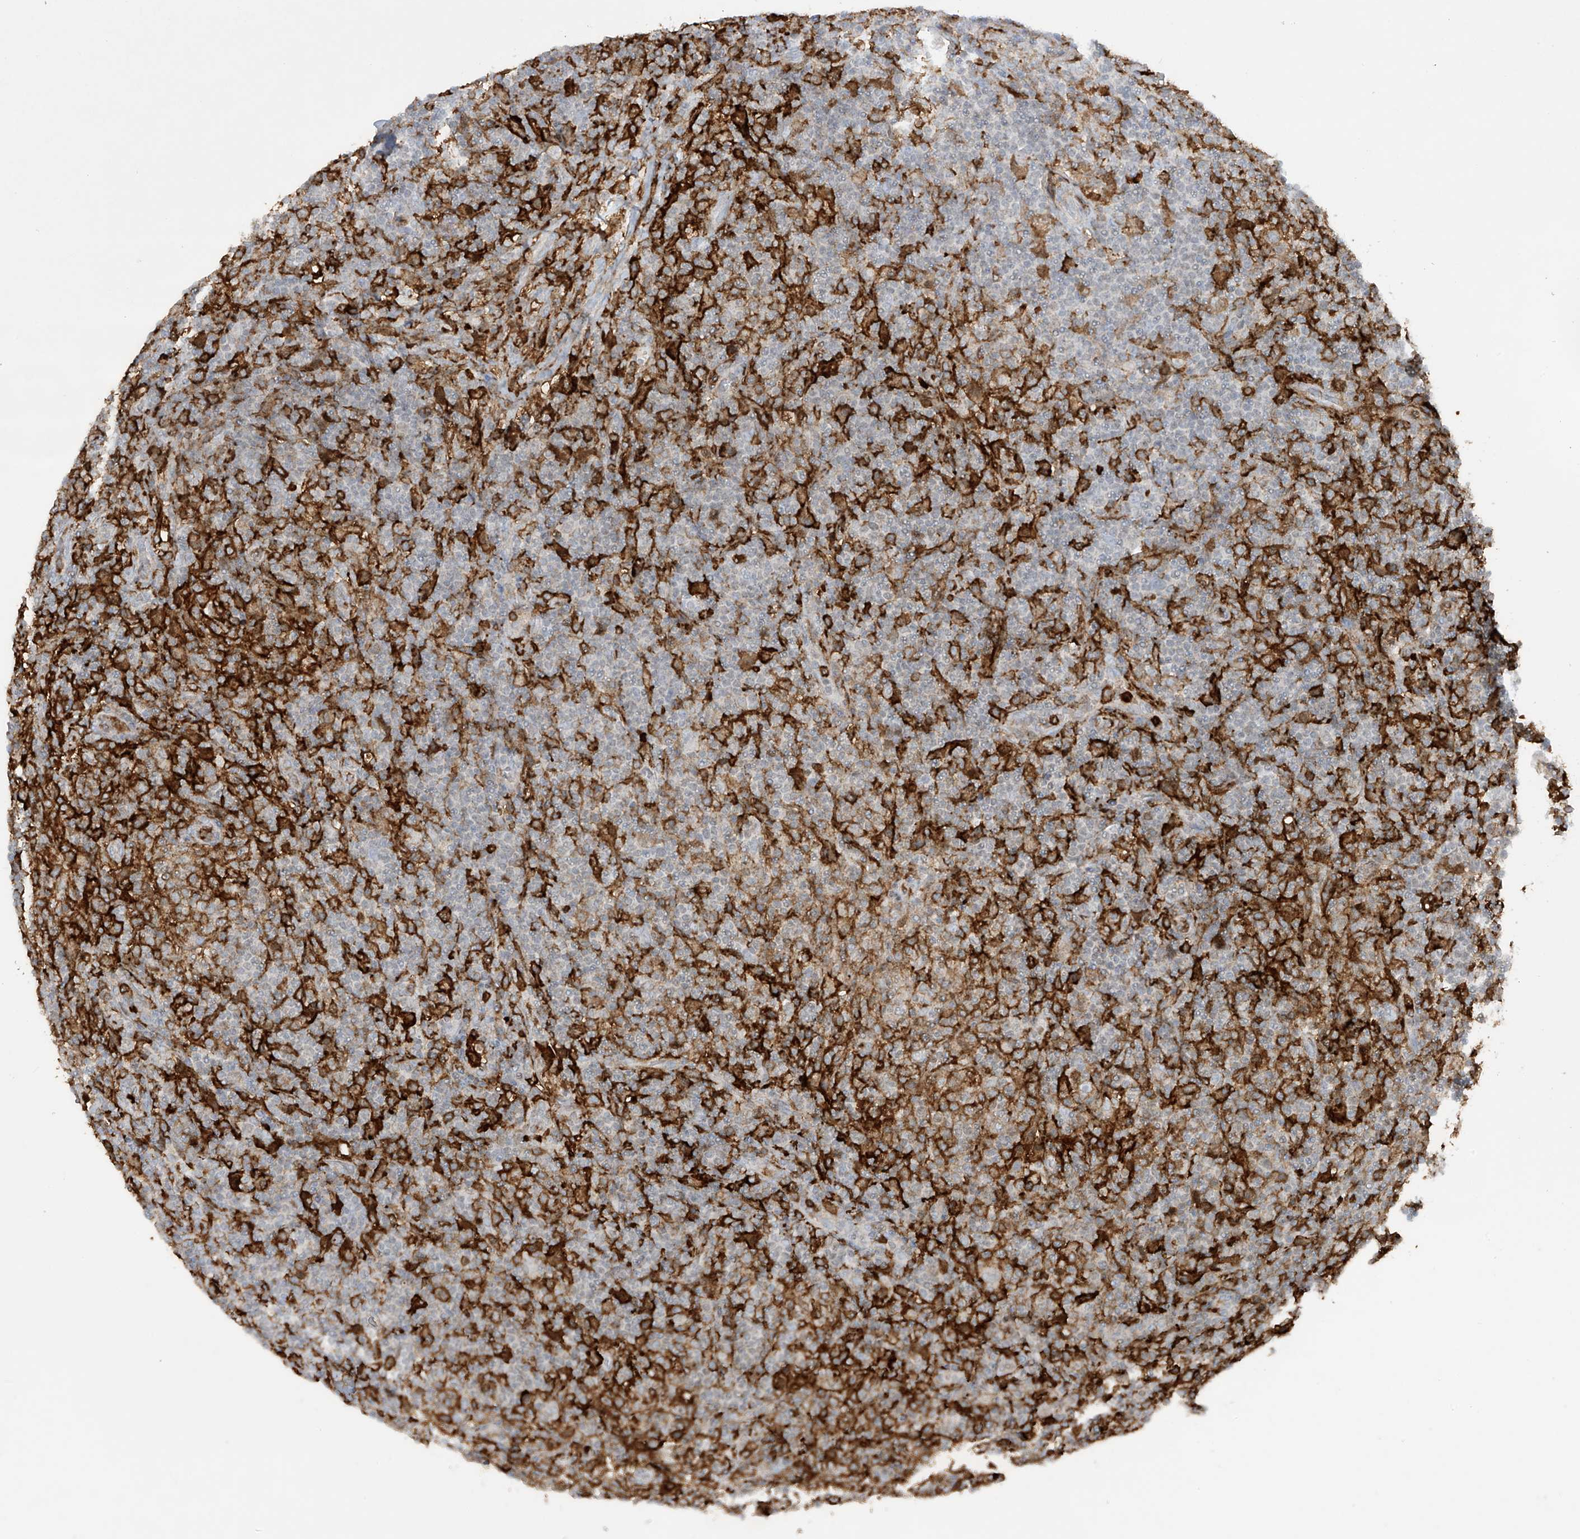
{"staining": {"intensity": "negative", "quantity": "none", "location": "none"}, "tissue": "lymphoma", "cell_type": "Tumor cells", "image_type": "cancer", "snomed": [{"axis": "morphology", "description": "Hodgkin's disease, NOS"}, {"axis": "topography", "description": "Lymph node"}], "caption": "The histopathology image demonstrates no significant expression in tumor cells of lymphoma. (DAB immunohistochemistry, high magnification).", "gene": "FCGR3A", "patient": {"sex": "male", "age": 70}}